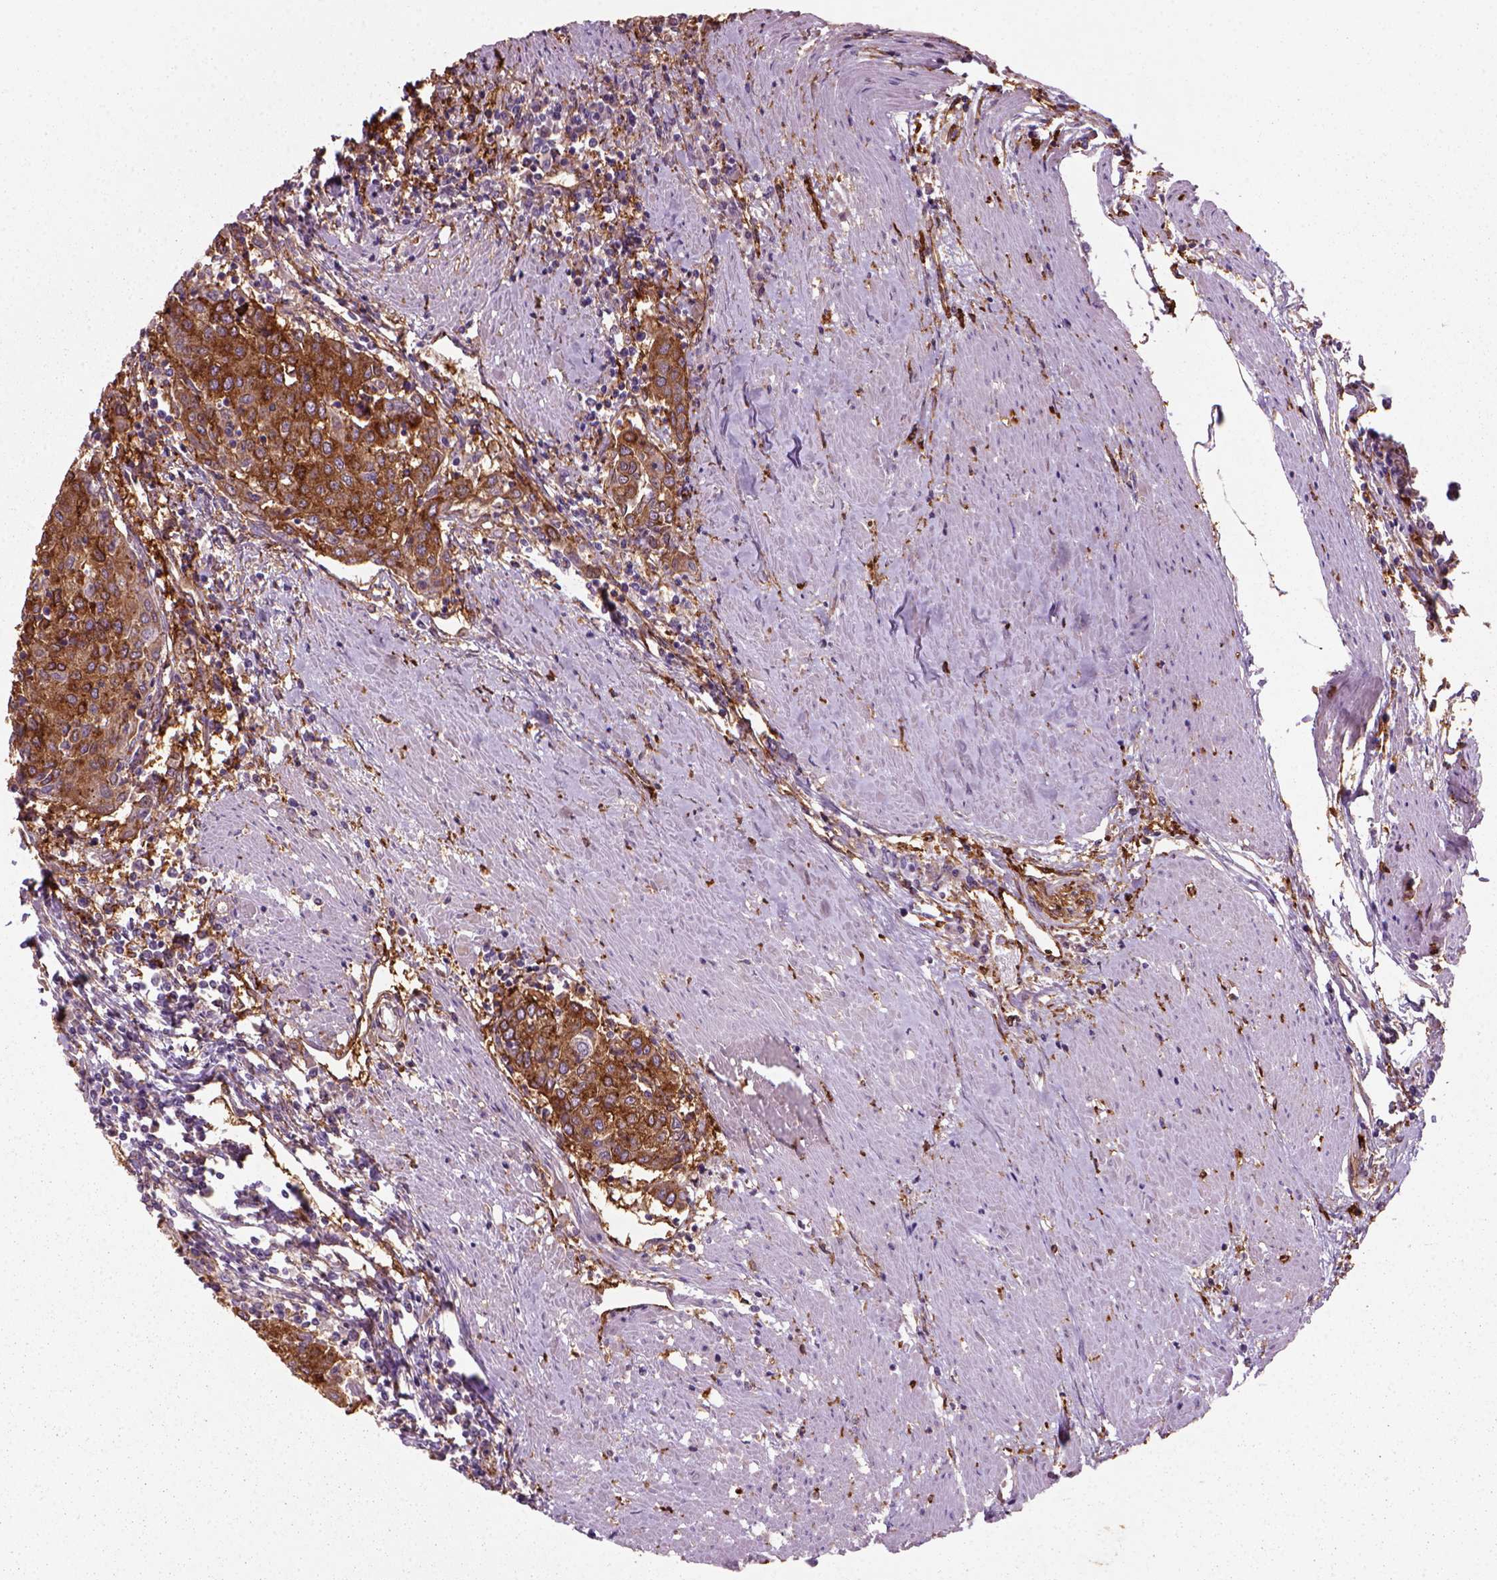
{"staining": {"intensity": "strong", "quantity": "25%-75%", "location": "cytoplasmic/membranous"}, "tissue": "urothelial cancer", "cell_type": "Tumor cells", "image_type": "cancer", "snomed": [{"axis": "morphology", "description": "Urothelial carcinoma, High grade"}, {"axis": "topography", "description": "Urinary bladder"}], "caption": "Urothelial carcinoma (high-grade) was stained to show a protein in brown. There is high levels of strong cytoplasmic/membranous expression in approximately 25%-75% of tumor cells.", "gene": "MARCKS", "patient": {"sex": "female", "age": 85}}